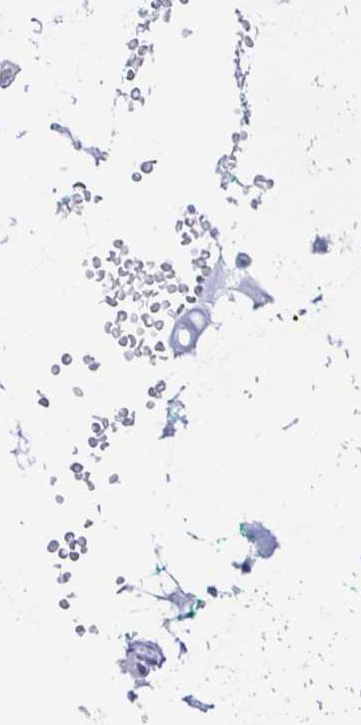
{"staining": {"intensity": "negative", "quantity": "none", "location": "none"}, "tissue": "adipose tissue", "cell_type": "Adipocytes", "image_type": "normal", "snomed": [{"axis": "morphology", "description": "Normal tissue, NOS"}, {"axis": "morphology", "description": "Basal cell carcinoma"}, {"axis": "topography", "description": "Cartilage tissue"}, {"axis": "topography", "description": "Nasopharynx"}, {"axis": "topography", "description": "Oral tissue"}], "caption": "The image displays no significant expression in adipocytes of adipose tissue.", "gene": "ZG16B", "patient": {"sex": "female", "age": 77}}